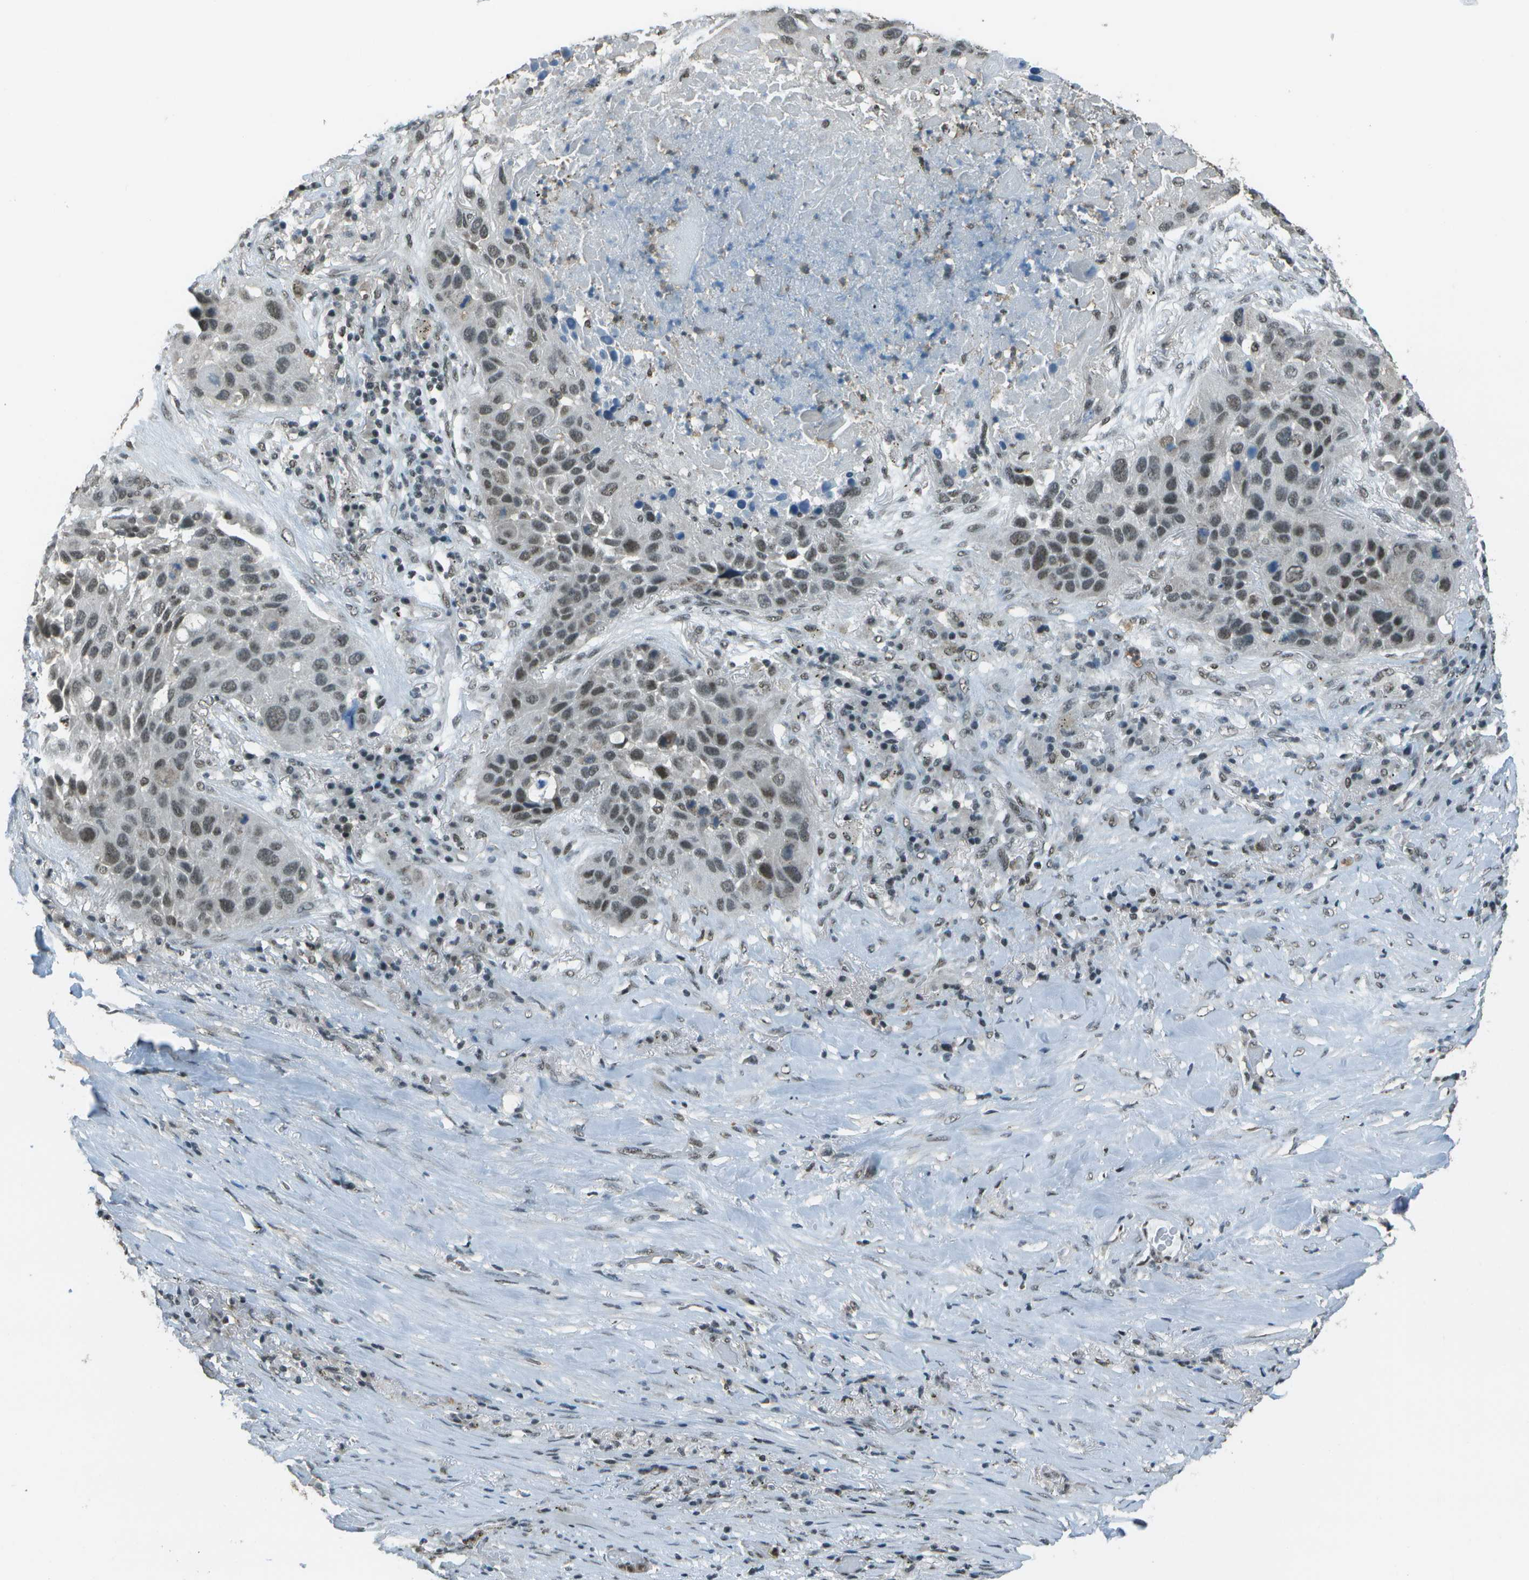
{"staining": {"intensity": "moderate", "quantity": ">75%", "location": "nuclear"}, "tissue": "lung cancer", "cell_type": "Tumor cells", "image_type": "cancer", "snomed": [{"axis": "morphology", "description": "Squamous cell carcinoma, NOS"}, {"axis": "topography", "description": "Lung"}], "caption": "Human lung cancer stained with a protein marker reveals moderate staining in tumor cells.", "gene": "DEPDC1", "patient": {"sex": "male", "age": 57}}